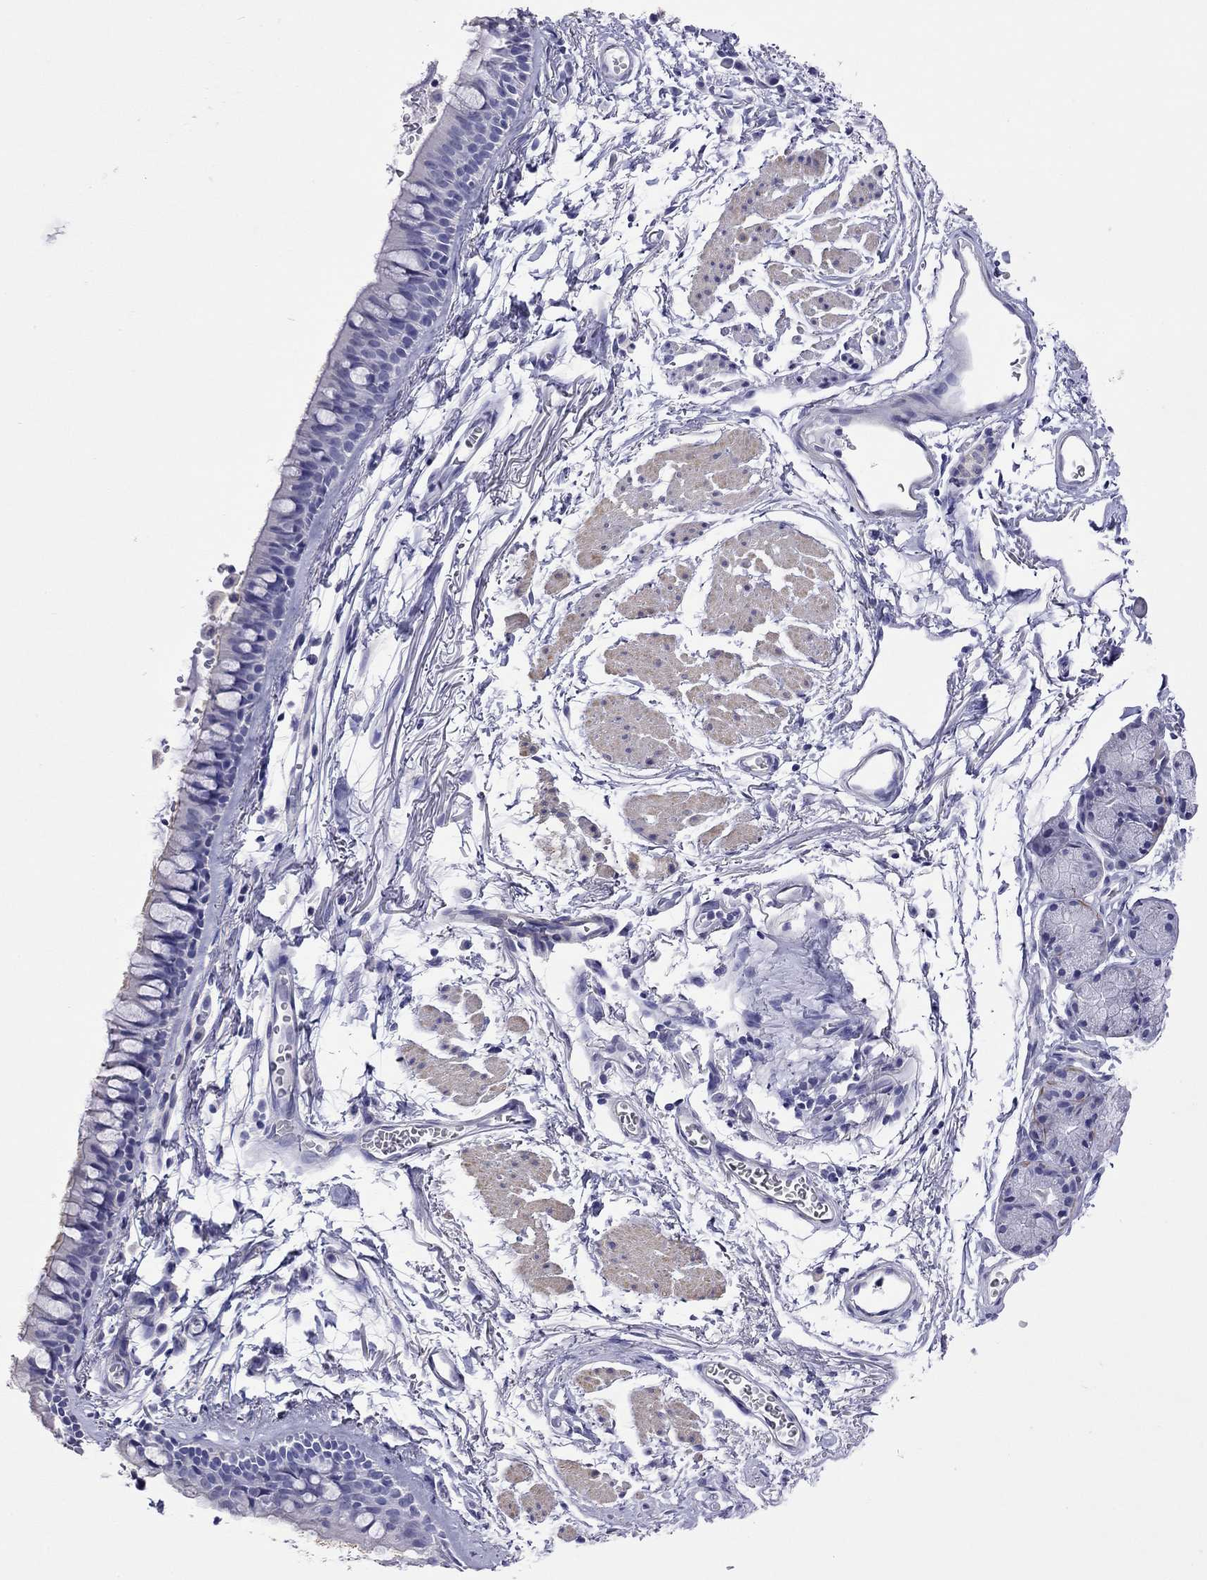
{"staining": {"intensity": "negative", "quantity": "none", "location": "none"}, "tissue": "soft tissue", "cell_type": "Fibroblasts", "image_type": "normal", "snomed": [{"axis": "morphology", "description": "Normal tissue, NOS"}, {"axis": "topography", "description": "Cartilage tissue"}, {"axis": "topography", "description": "Bronchus"}], "caption": "This is a micrograph of IHC staining of benign soft tissue, which shows no positivity in fibroblasts.", "gene": "KIAA2012", "patient": {"sex": "female", "age": 79}}